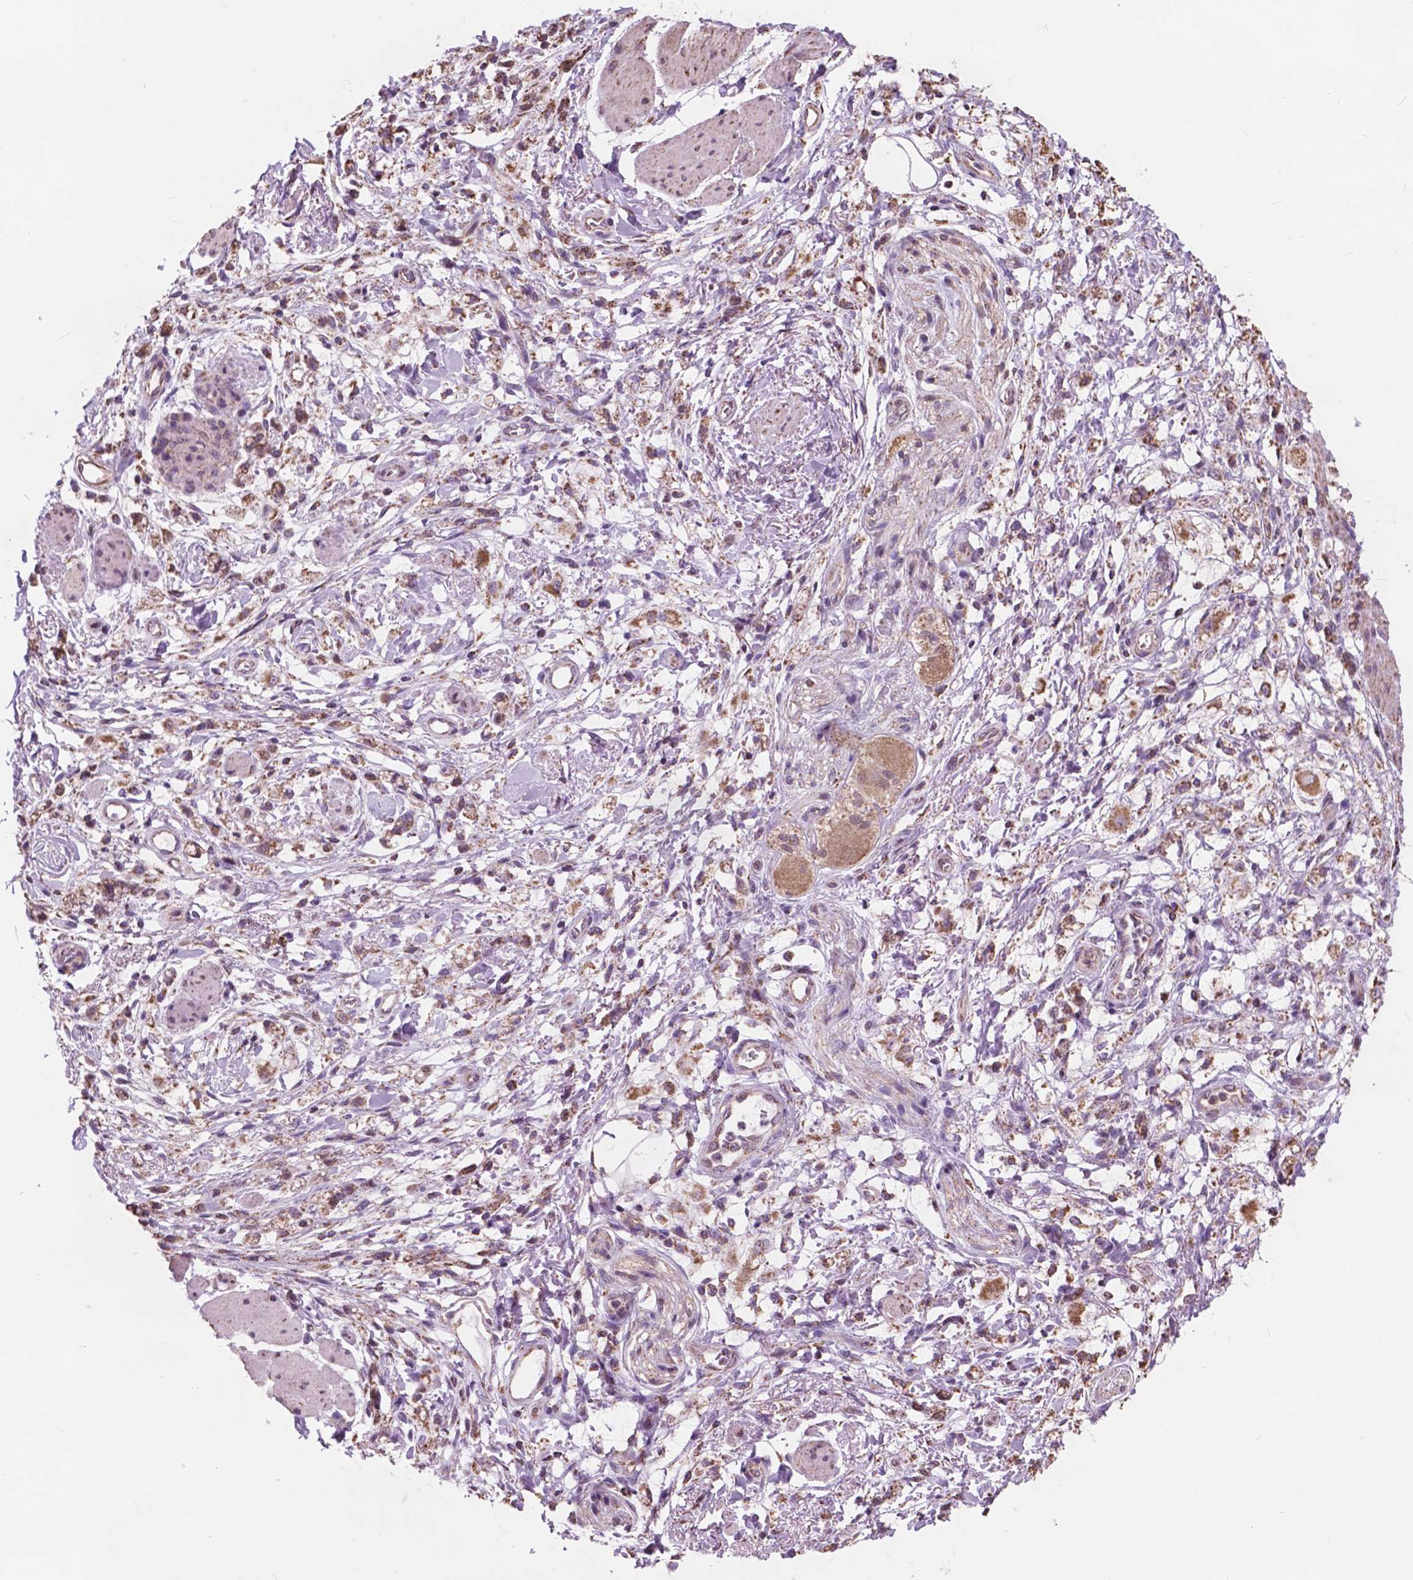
{"staining": {"intensity": "moderate", "quantity": ">75%", "location": "cytoplasmic/membranous"}, "tissue": "stomach cancer", "cell_type": "Tumor cells", "image_type": "cancer", "snomed": [{"axis": "morphology", "description": "Adenocarcinoma, NOS"}, {"axis": "topography", "description": "Stomach"}], "caption": "Immunohistochemistry of human stomach adenocarcinoma reveals medium levels of moderate cytoplasmic/membranous staining in about >75% of tumor cells. (IHC, brightfield microscopy, high magnification).", "gene": "SCOC", "patient": {"sex": "female", "age": 60}}